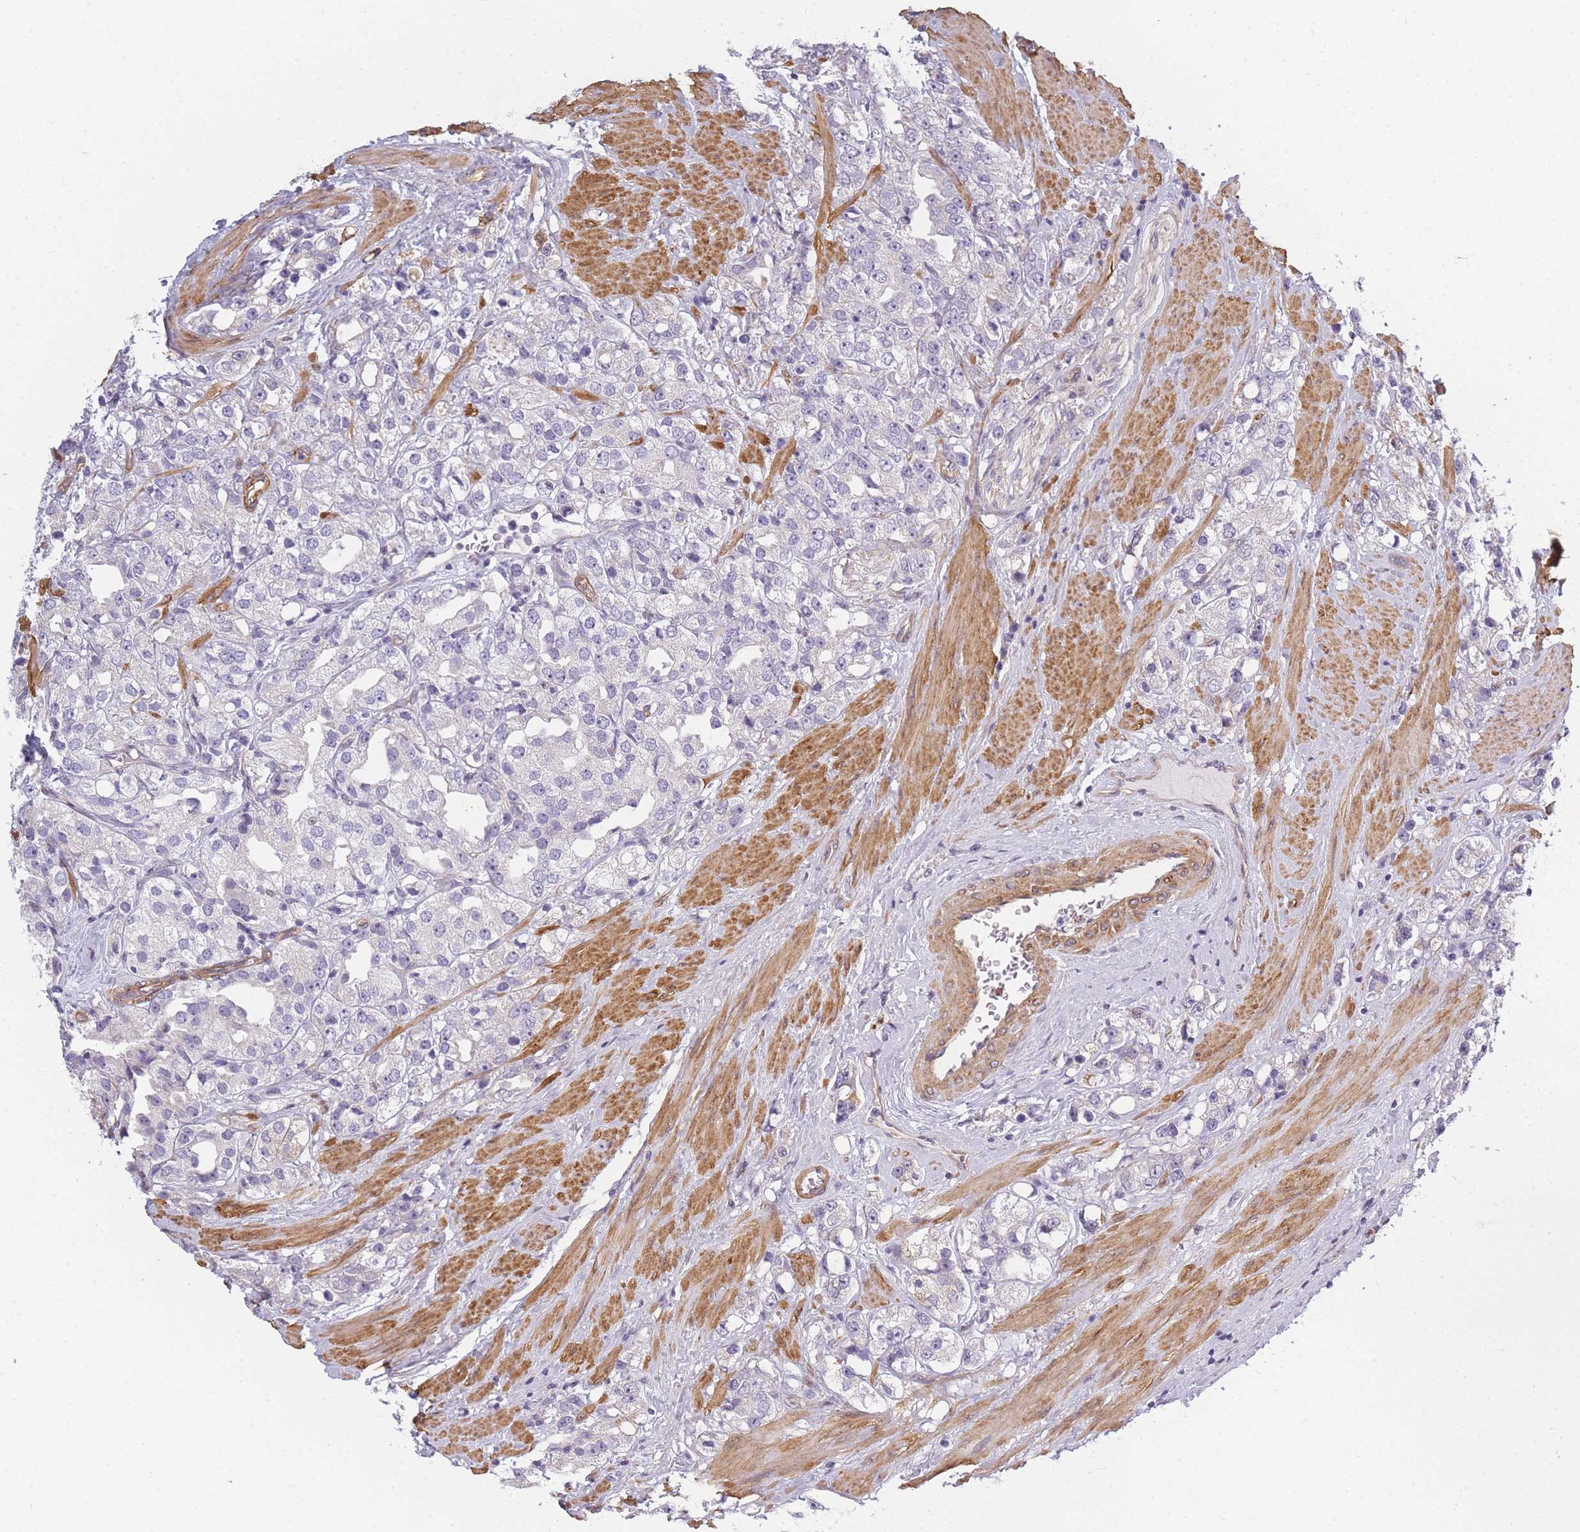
{"staining": {"intensity": "negative", "quantity": "none", "location": "none"}, "tissue": "prostate cancer", "cell_type": "Tumor cells", "image_type": "cancer", "snomed": [{"axis": "morphology", "description": "Adenocarcinoma, NOS"}, {"axis": "topography", "description": "Prostate"}], "caption": "Immunohistochemistry image of neoplastic tissue: adenocarcinoma (prostate) stained with DAB demonstrates no significant protein positivity in tumor cells.", "gene": "SLC7A6", "patient": {"sex": "male", "age": 79}}